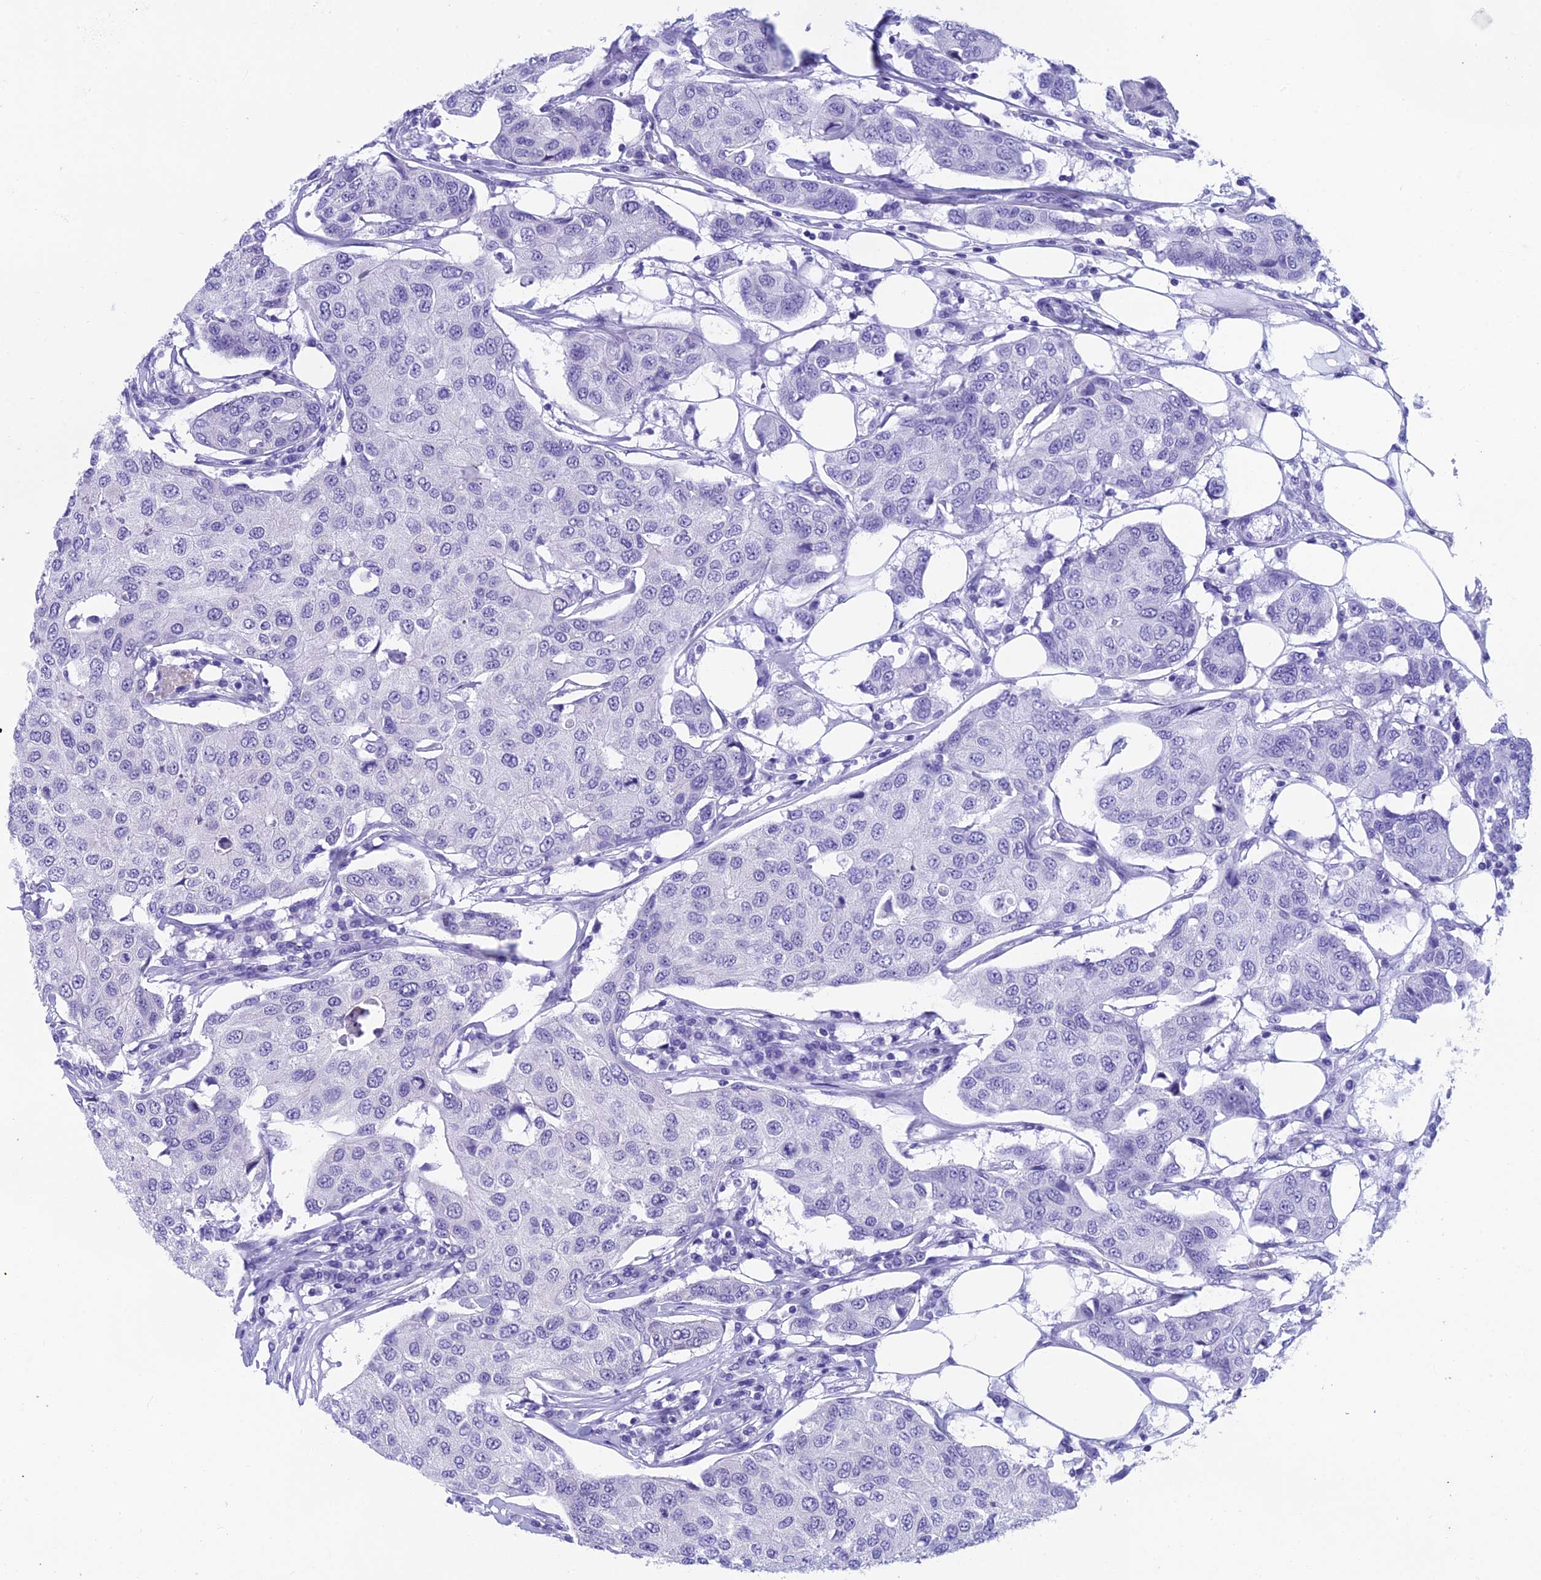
{"staining": {"intensity": "negative", "quantity": "none", "location": "none"}, "tissue": "breast cancer", "cell_type": "Tumor cells", "image_type": "cancer", "snomed": [{"axis": "morphology", "description": "Duct carcinoma"}, {"axis": "topography", "description": "Breast"}], "caption": "This is an immunohistochemistry (IHC) photomicrograph of breast invasive ductal carcinoma. There is no staining in tumor cells.", "gene": "GRWD1", "patient": {"sex": "female", "age": 80}}